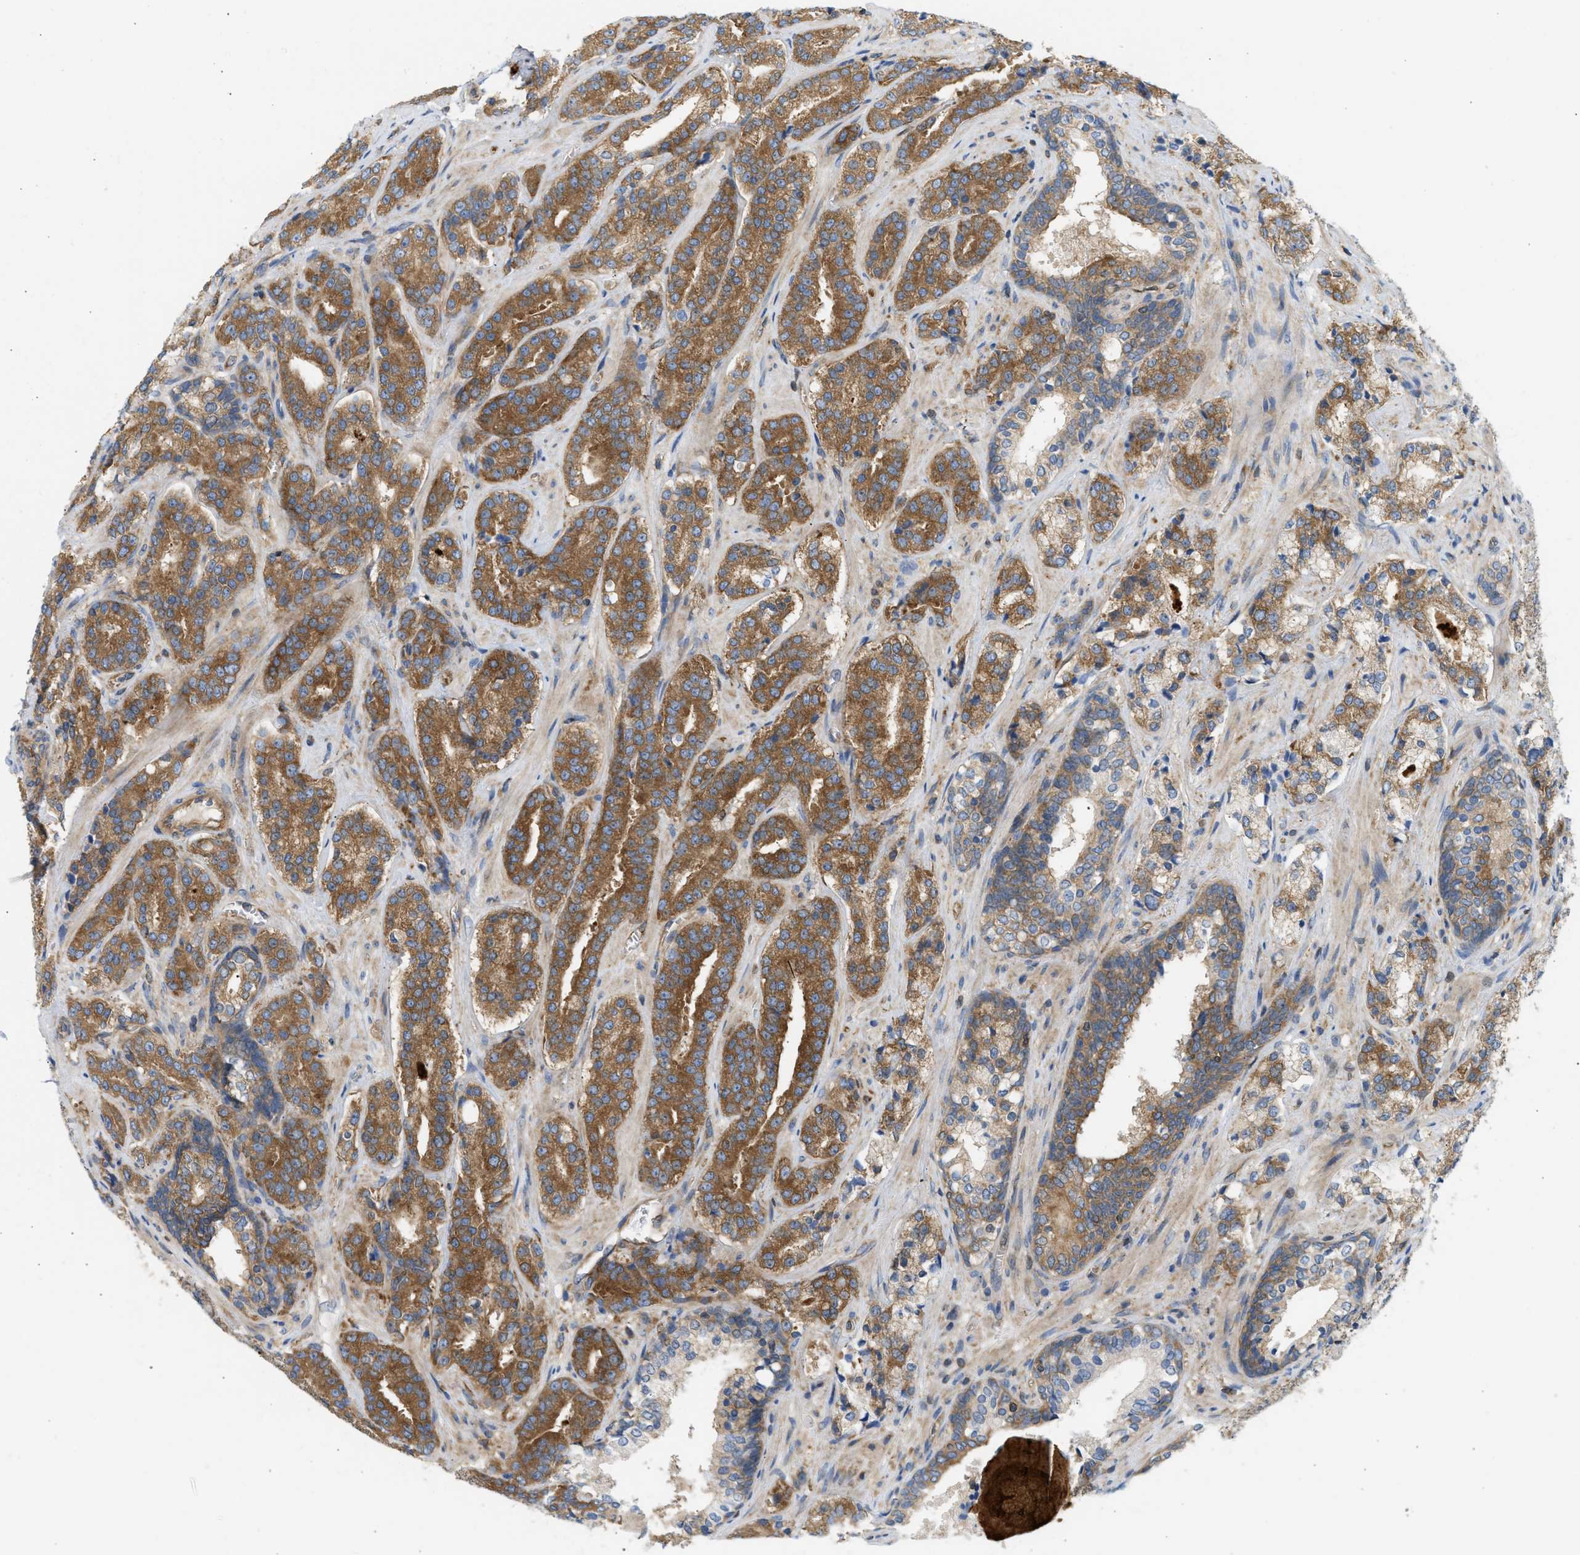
{"staining": {"intensity": "strong", "quantity": ">75%", "location": "cytoplasmic/membranous"}, "tissue": "prostate cancer", "cell_type": "Tumor cells", "image_type": "cancer", "snomed": [{"axis": "morphology", "description": "Adenocarcinoma, High grade"}, {"axis": "topography", "description": "Prostate"}], "caption": "Prostate cancer (high-grade adenocarcinoma) was stained to show a protein in brown. There is high levels of strong cytoplasmic/membranous expression in about >75% of tumor cells. Ihc stains the protein of interest in brown and the nuclei are stained blue.", "gene": "STRN", "patient": {"sex": "male", "age": 60}}